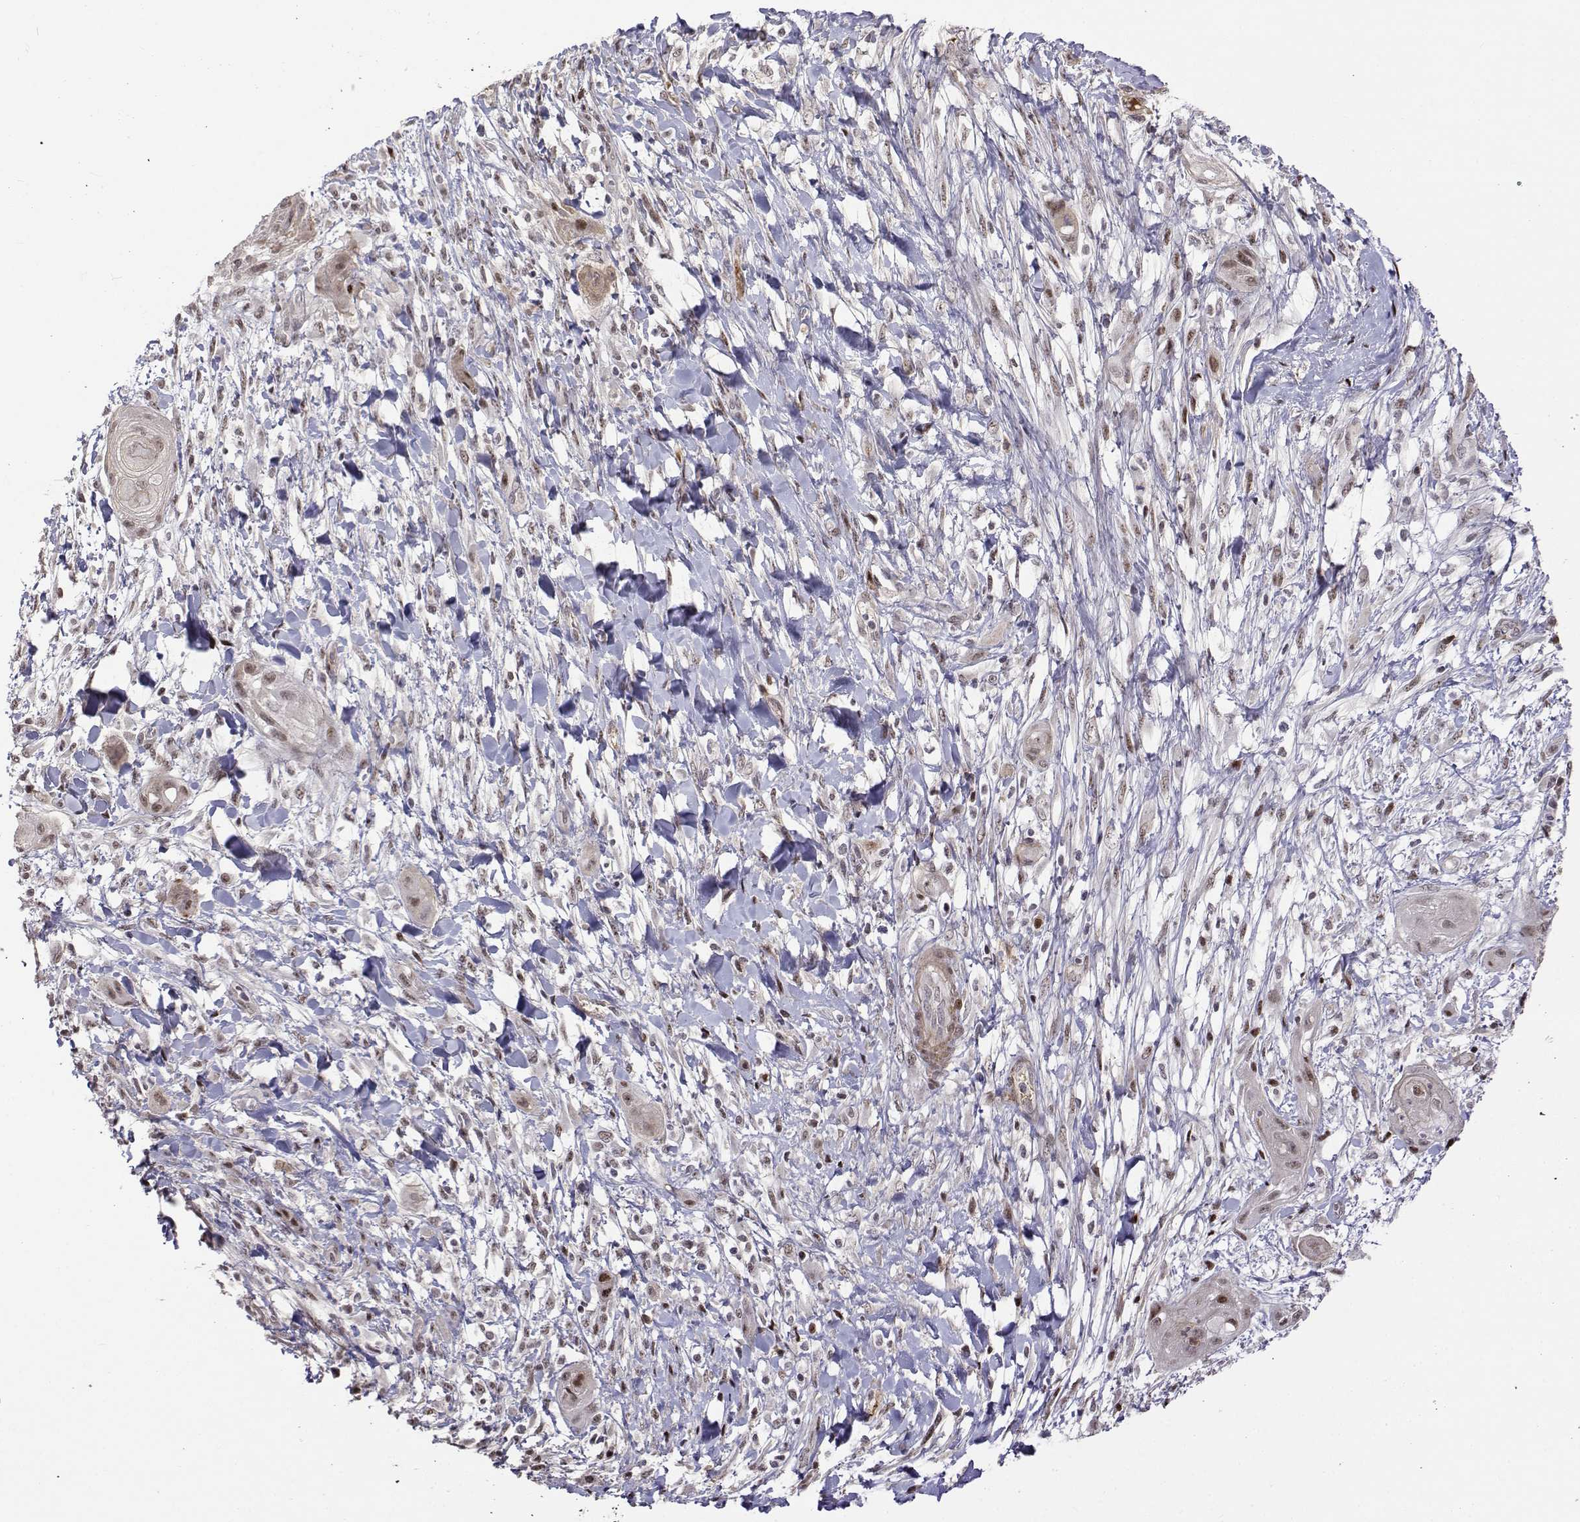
{"staining": {"intensity": "weak", "quantity": "25%-75%", "location": "nuclear"}, "tissue": "skin cancer", "cell_type": "Tumor cells", "image_type": "cancer", "snomed": [{"axis": "morphology", "description": "Squamous cell carcinoma, NOS"}, {"axis": "topography", "description": "Skin"}], "caption": "This is a photomicrograph of immunohistochemistry (IHC) staining of skin cancer, which shows weak positivity in the nuclear of tumor cells.", "gene": "ITGA7", "patient": {"sex": "male", "age": 62}}